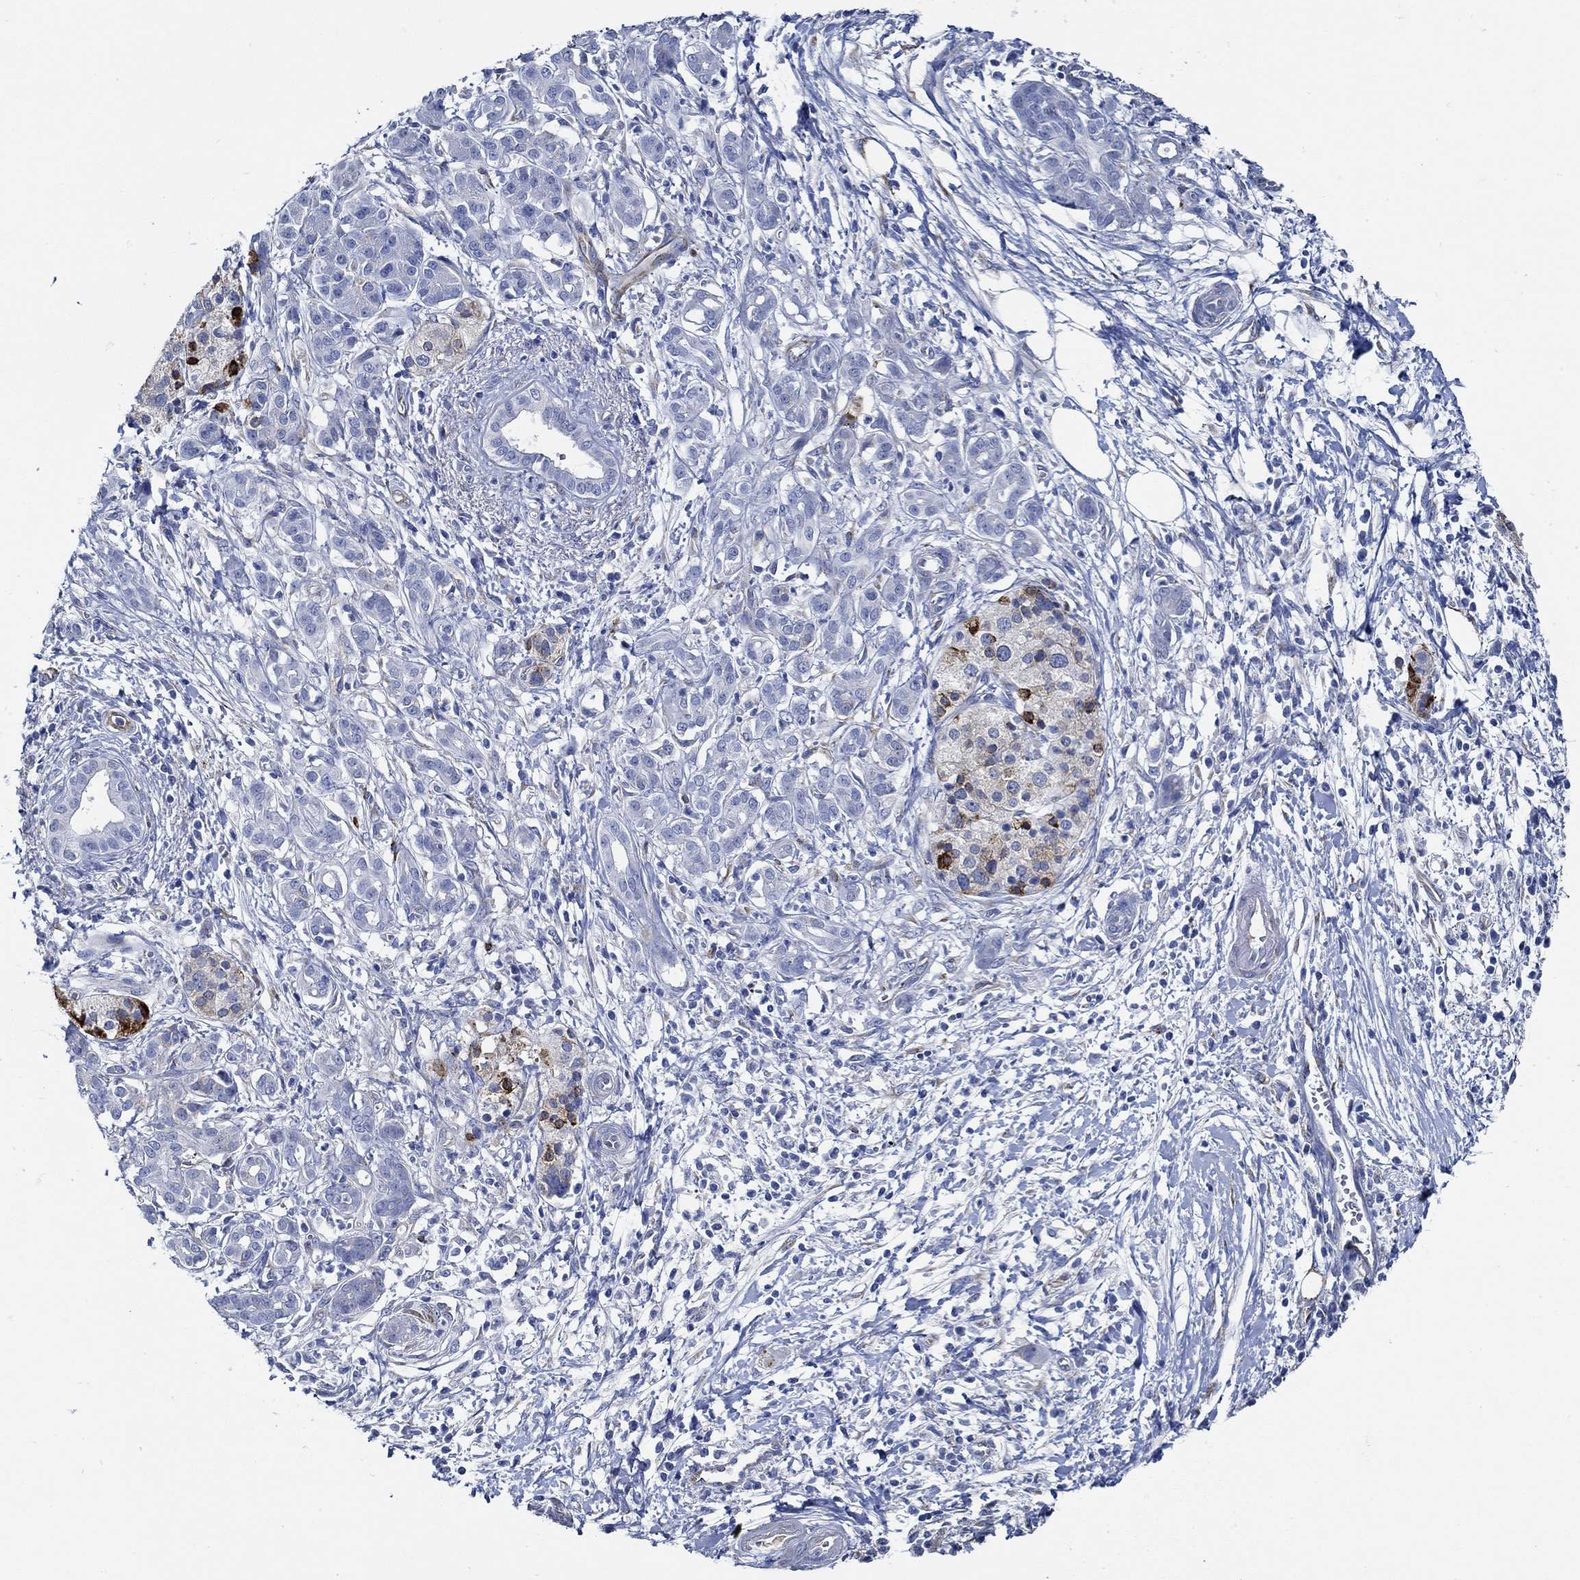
{"staining": {"intensity": "negative", "quantity": "none", "location": "none"}, "tissue": "pancreatic cancer", "cell_type": "Tumor cells", "image_type": "cancer", "snomed": [{"axis": "morphology", "description": "Adenocarcinoma, NOS"}, {"axis": "topography", "description": "Pancreas"}], "caption": "This is a histopathology image of immunohistochemistry (IHC) staining of pancreatic adenocarcinoma, which shows no positivity in tumor cells.", "gene": "HECW2", "patient": {"sex": "male", "age": 72}}